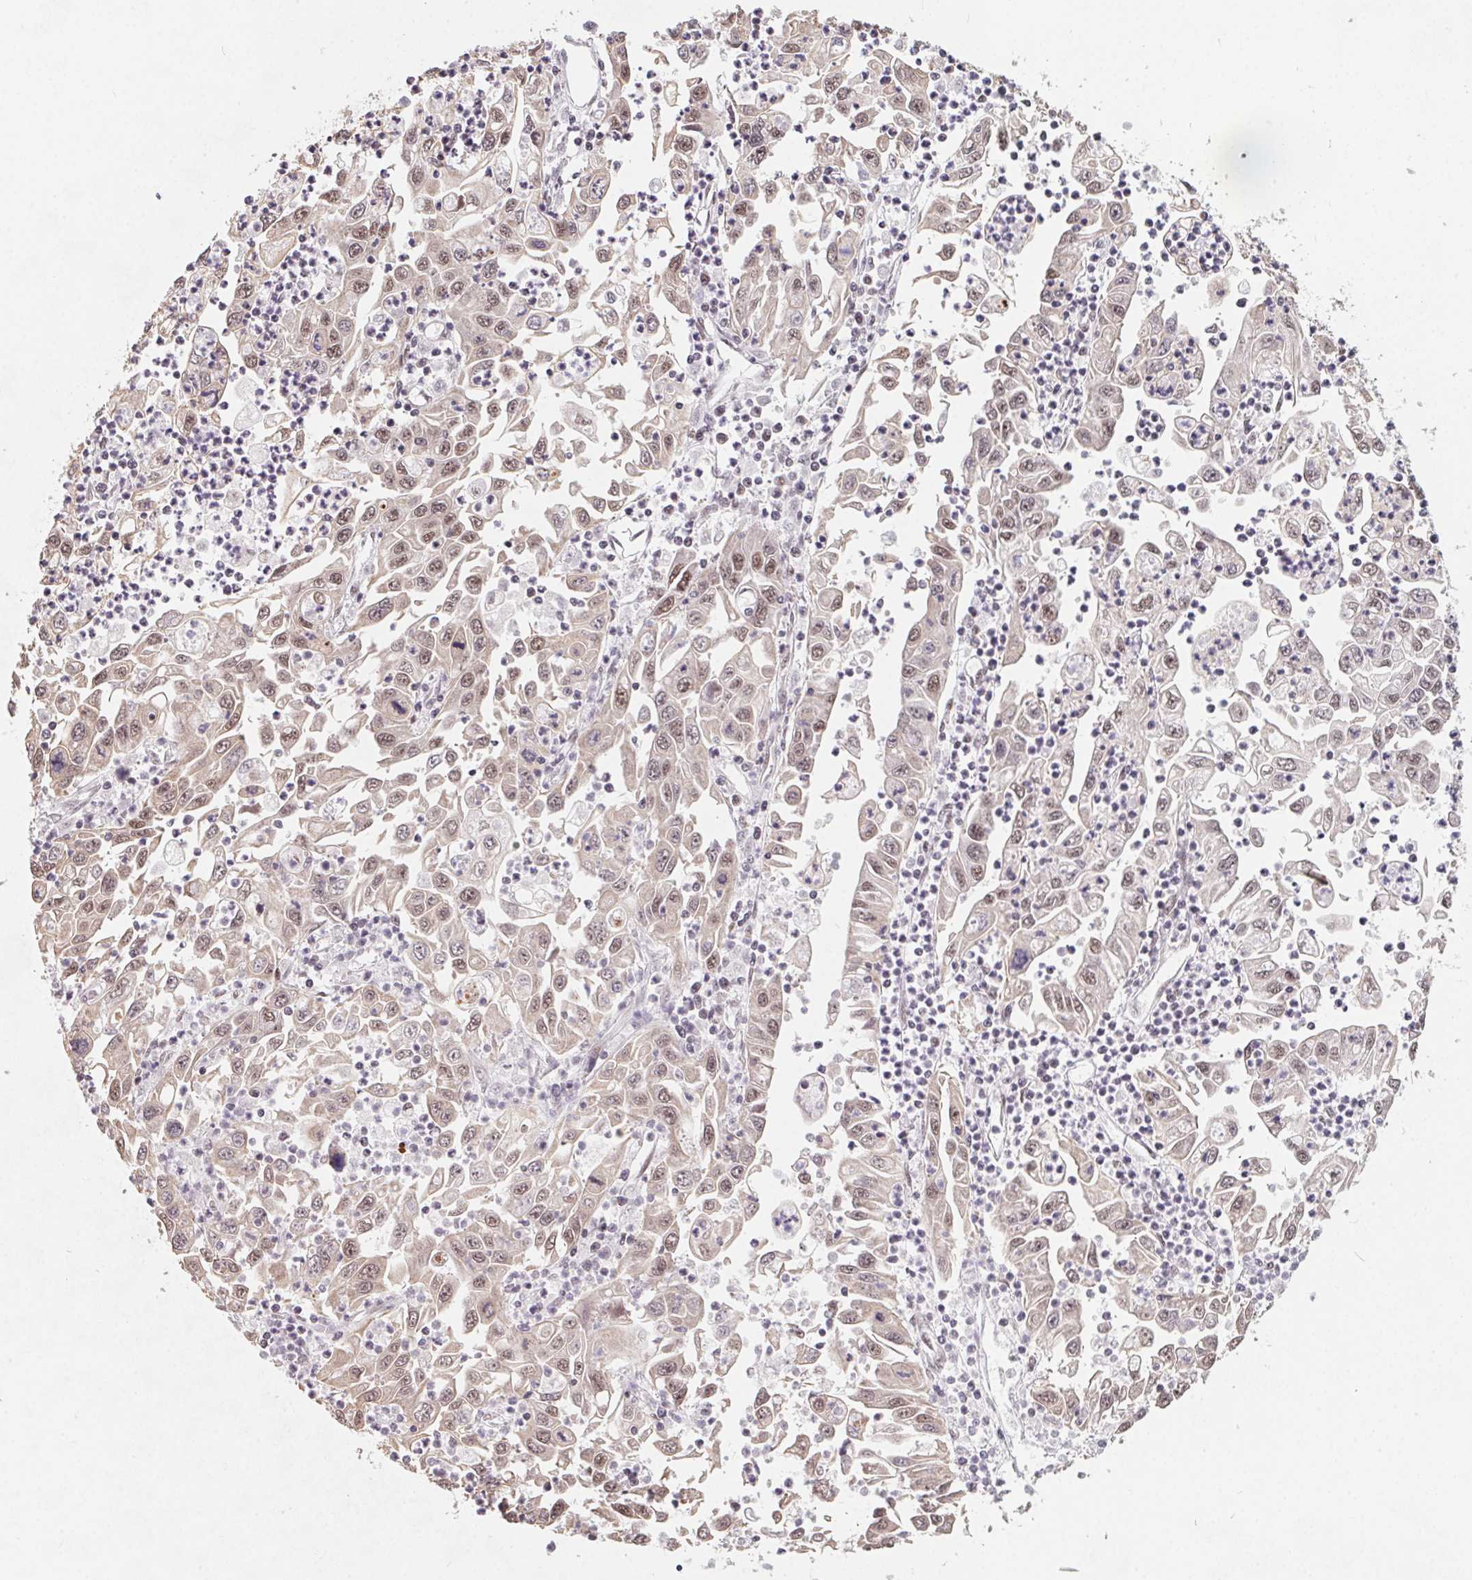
{"staining": {"intensity": "weak", "quantity": ">75%", "location": "nuclear"}, "tissue": "endometrial cancer", "cell_type": "Tumor cells", "image_type": "cancer", "snomed": [{"axis": "morphology", "description": "Adenocarcinoma, NOS"}, {"axis": "topography", "description": "Uterus"}], "caption": "Tumor cells show low levels of weak nuclear staining in about >75% of cells in human endometrial adenocarcinoma. Using DAB (brown) and hematoxylin (blue) stains, captured at high magnification using brightfield microscopy.", "gene": "TCERG1", "patient": {"sex": "female", "age": 62}}